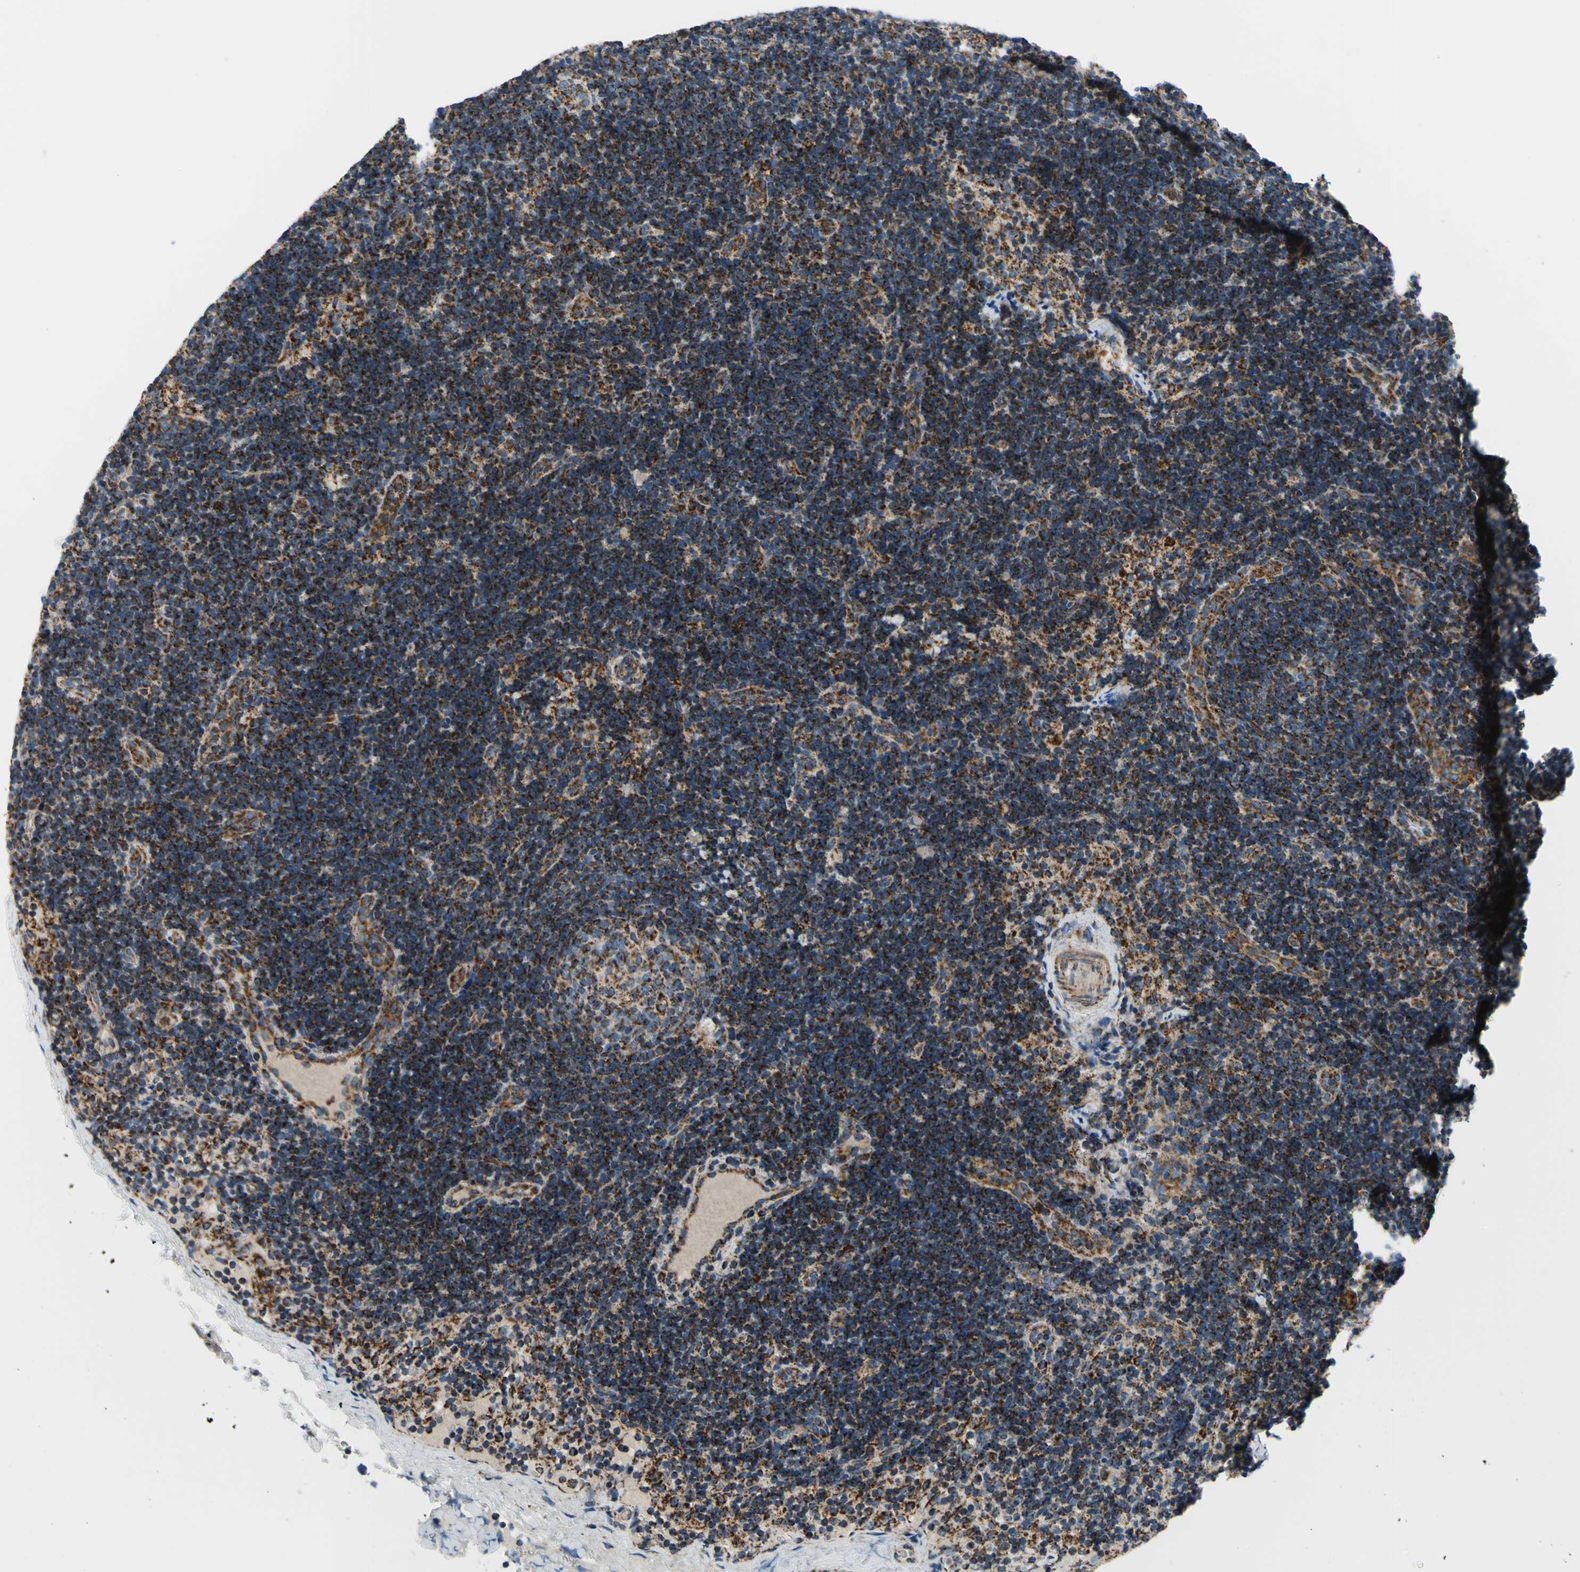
{"staining": {"intensity": "strong", "quantity": ">75%", "location": "cytoplasmic/membranous"}, "tissue": "lymph node", "cell_type": "Germinal center cells", "image_type": "normal", "snomed": [{"axis": "morphology", "description": "Normal tissue, NOS"}, {"axis": "topography", "description": "Lymph node"}], "caption": "This is a micrograph of immunohistochemistry staining of benign lymph node, which shows strong staining in the cytoplasmic/membranous of germinal center cells.", "gene": "MAVS", "patient": {"sex": "female", "age": 14}}